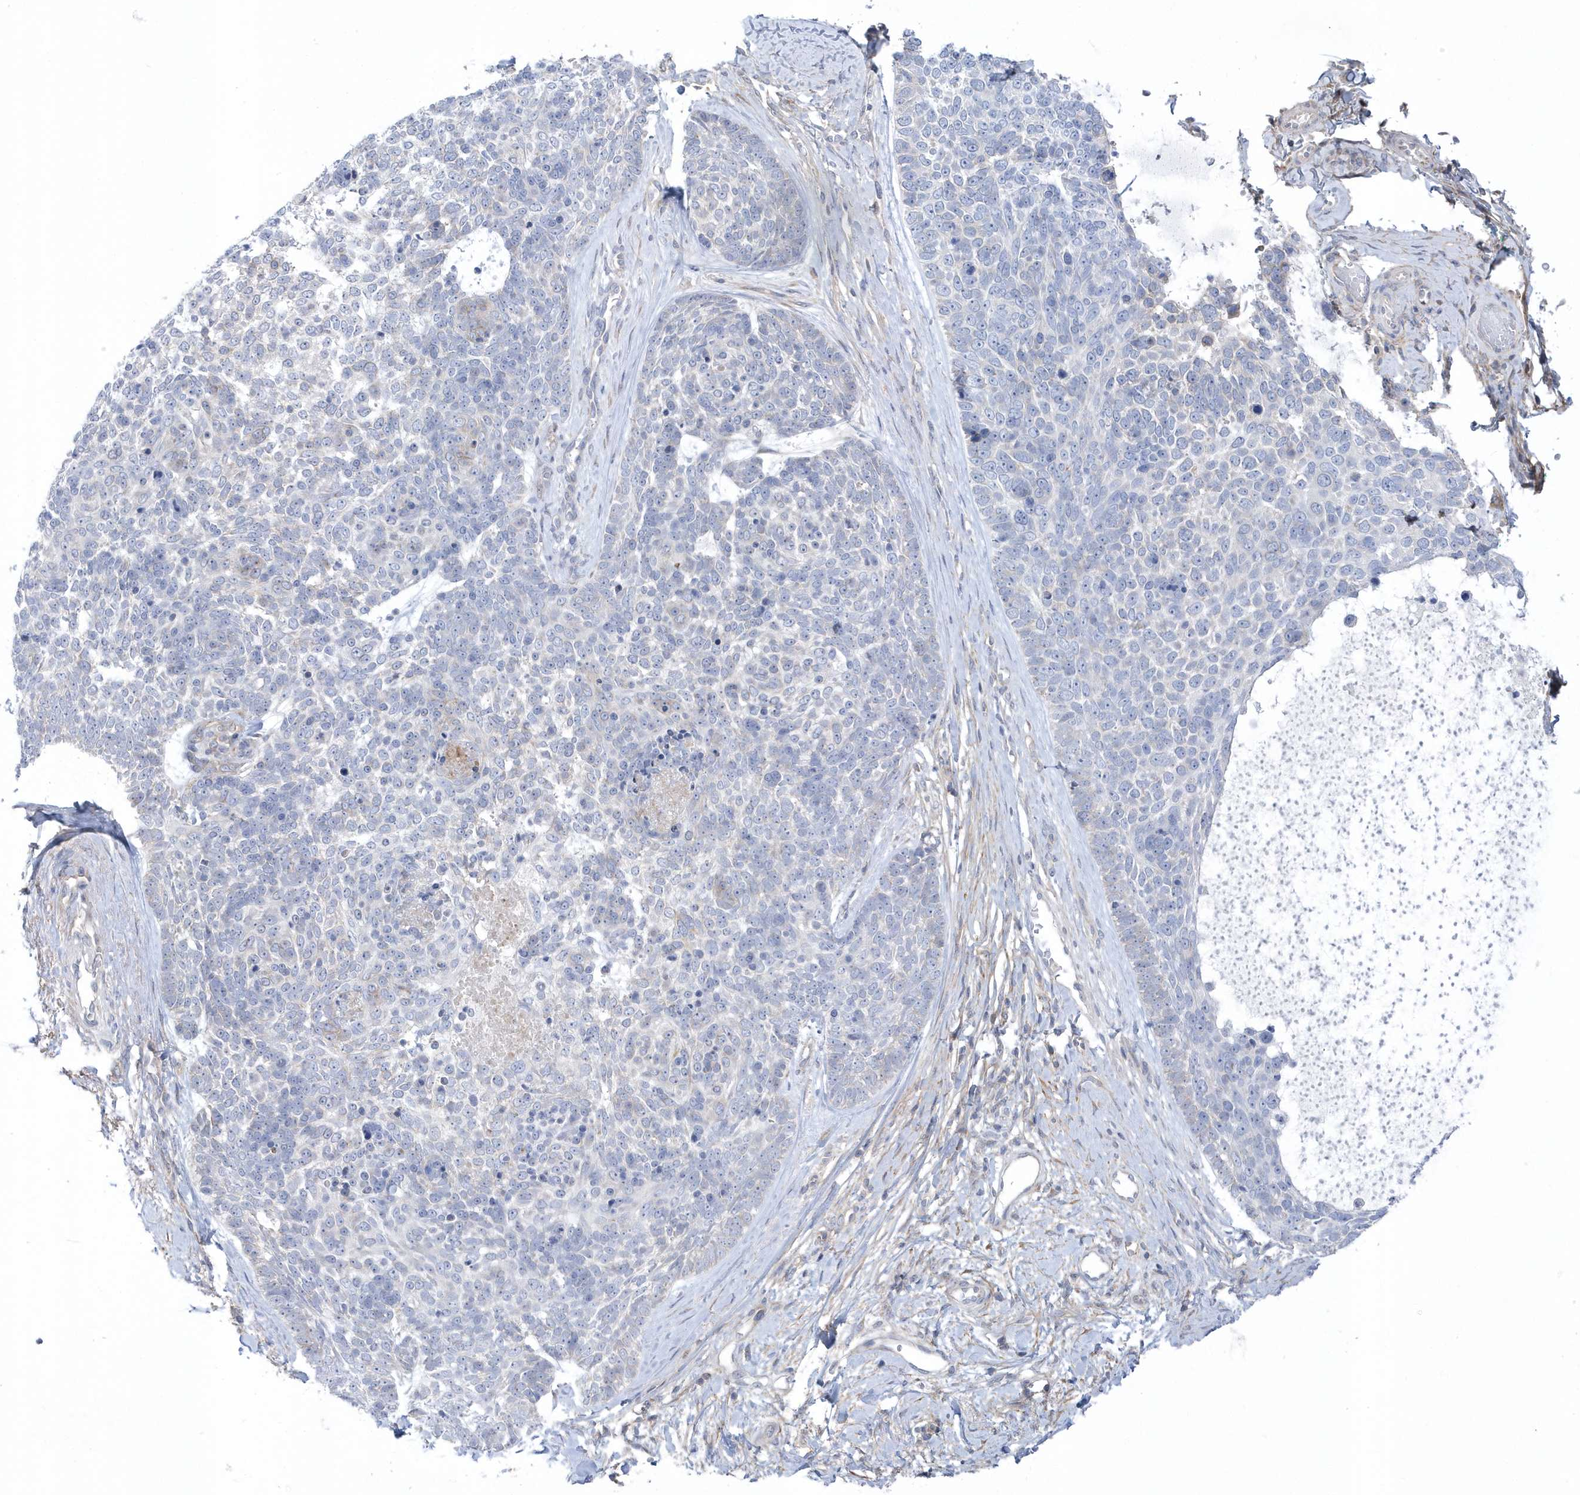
{"staining": {"intensity": "negative", "quantity": "none", "location": "none"}, "tissue": "skin cancer", "cell_type": "Tumor cells", "image_type": "cancer", "snomed": [{"axis": "morphology", "description": "Basal cell carcinoma"}, {"axis": "topography", "description": "Skin"}], "caption": "Protein analysis of basal cell carcinoma (skin) shows no significant positivity in tumor cells.", "gene": "ANAPC1", "patient": {"sex": "female", "age": 81}}